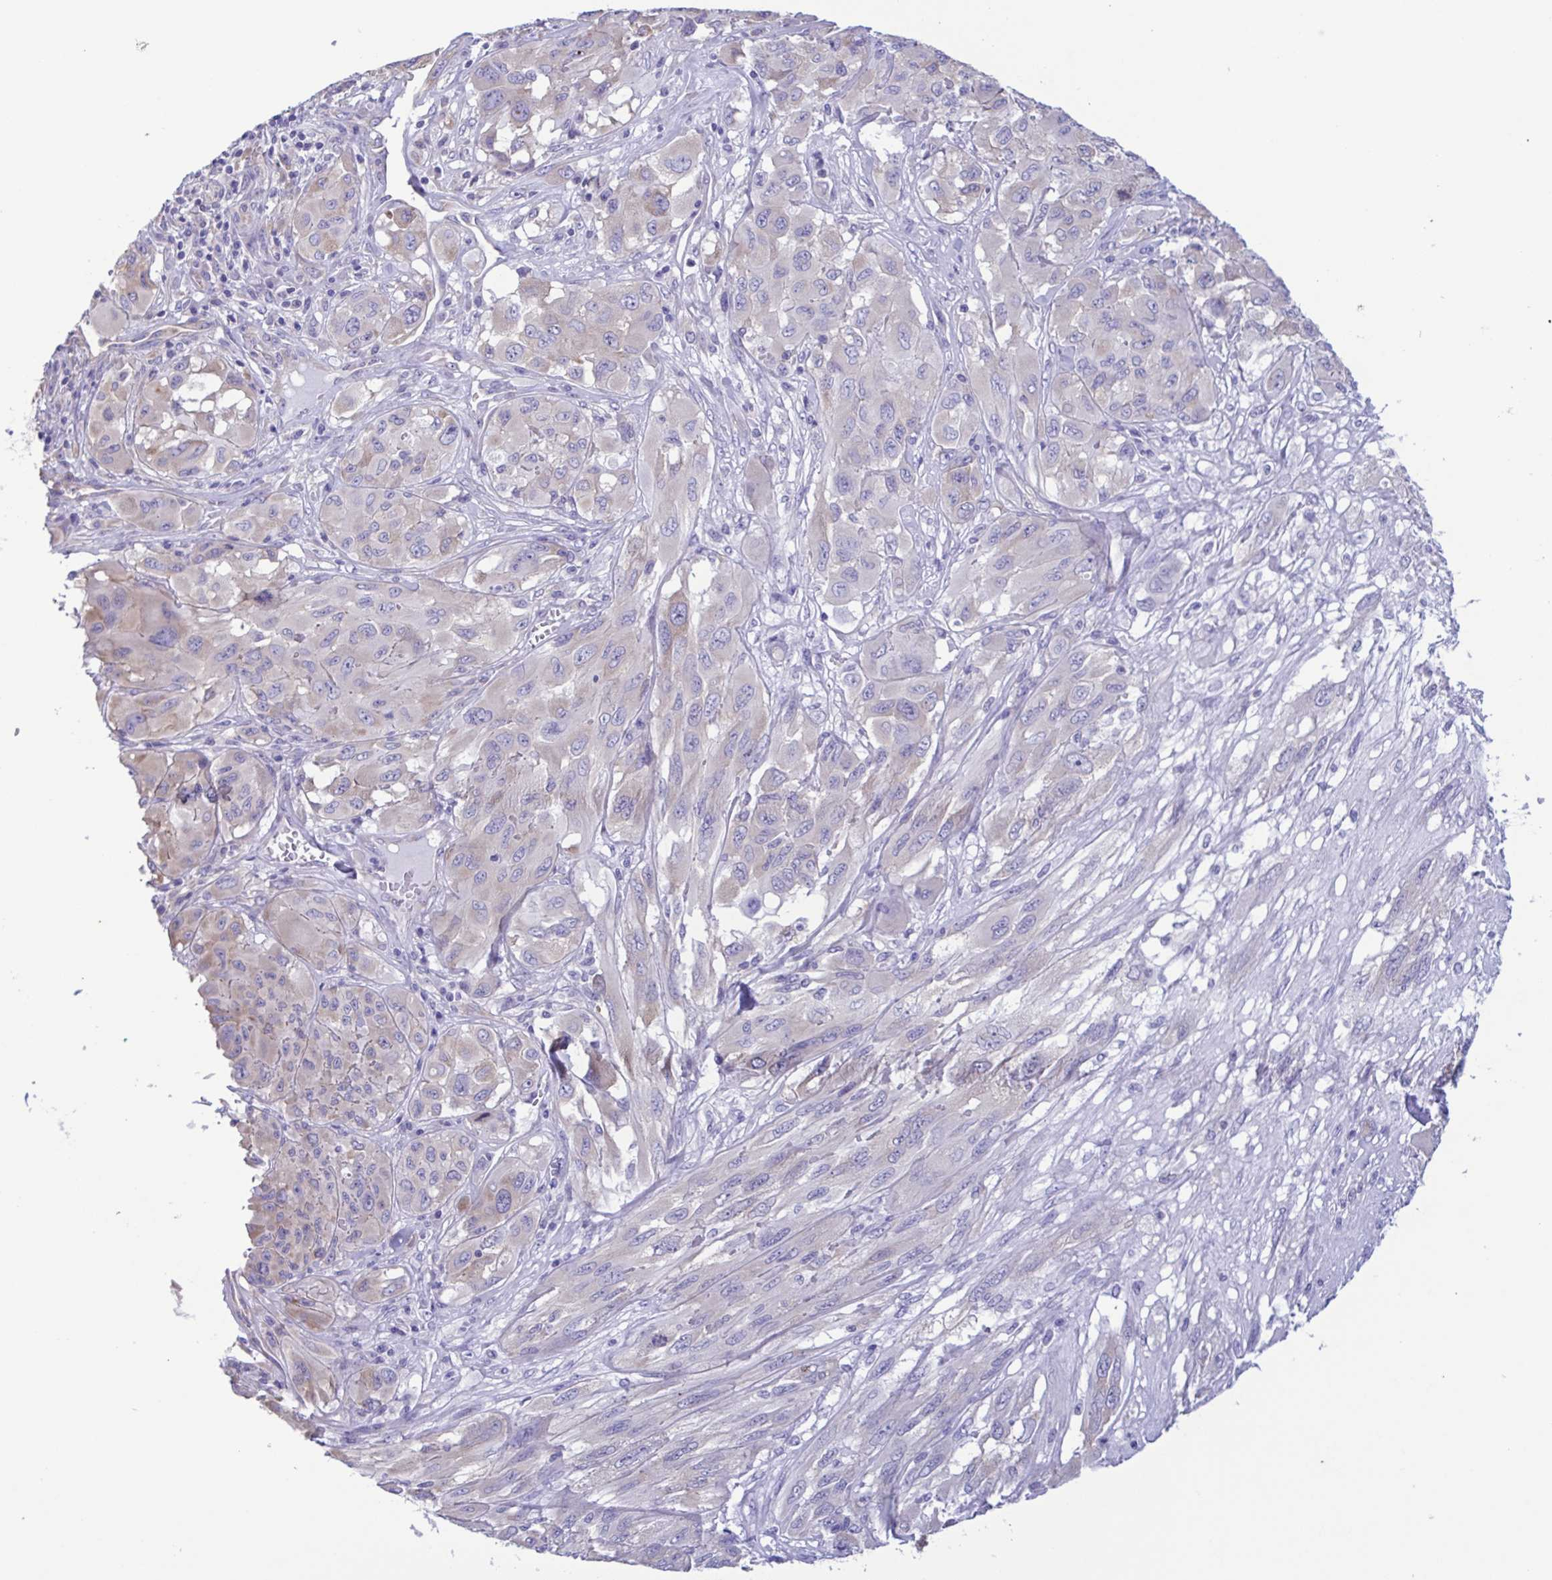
{"staining": {"intensity": "weak", "quantity": "<25%", "location": "cytoplasmic/membranous"}, "tissue": "melanoma", "cell_type": "Tumor cells", "image_type": "cancer", "snomed": [{"axis": "morphology", "description": "Malignant melanoma, NOS"}, {"axis": "topography", "description": "Skin"}], "caption": "Micrograph shows no significant protein positivity in tumor cells of malignant melanoma.", "gene": "TNNI3", "patient": {"sex": "female", "age": 91}}